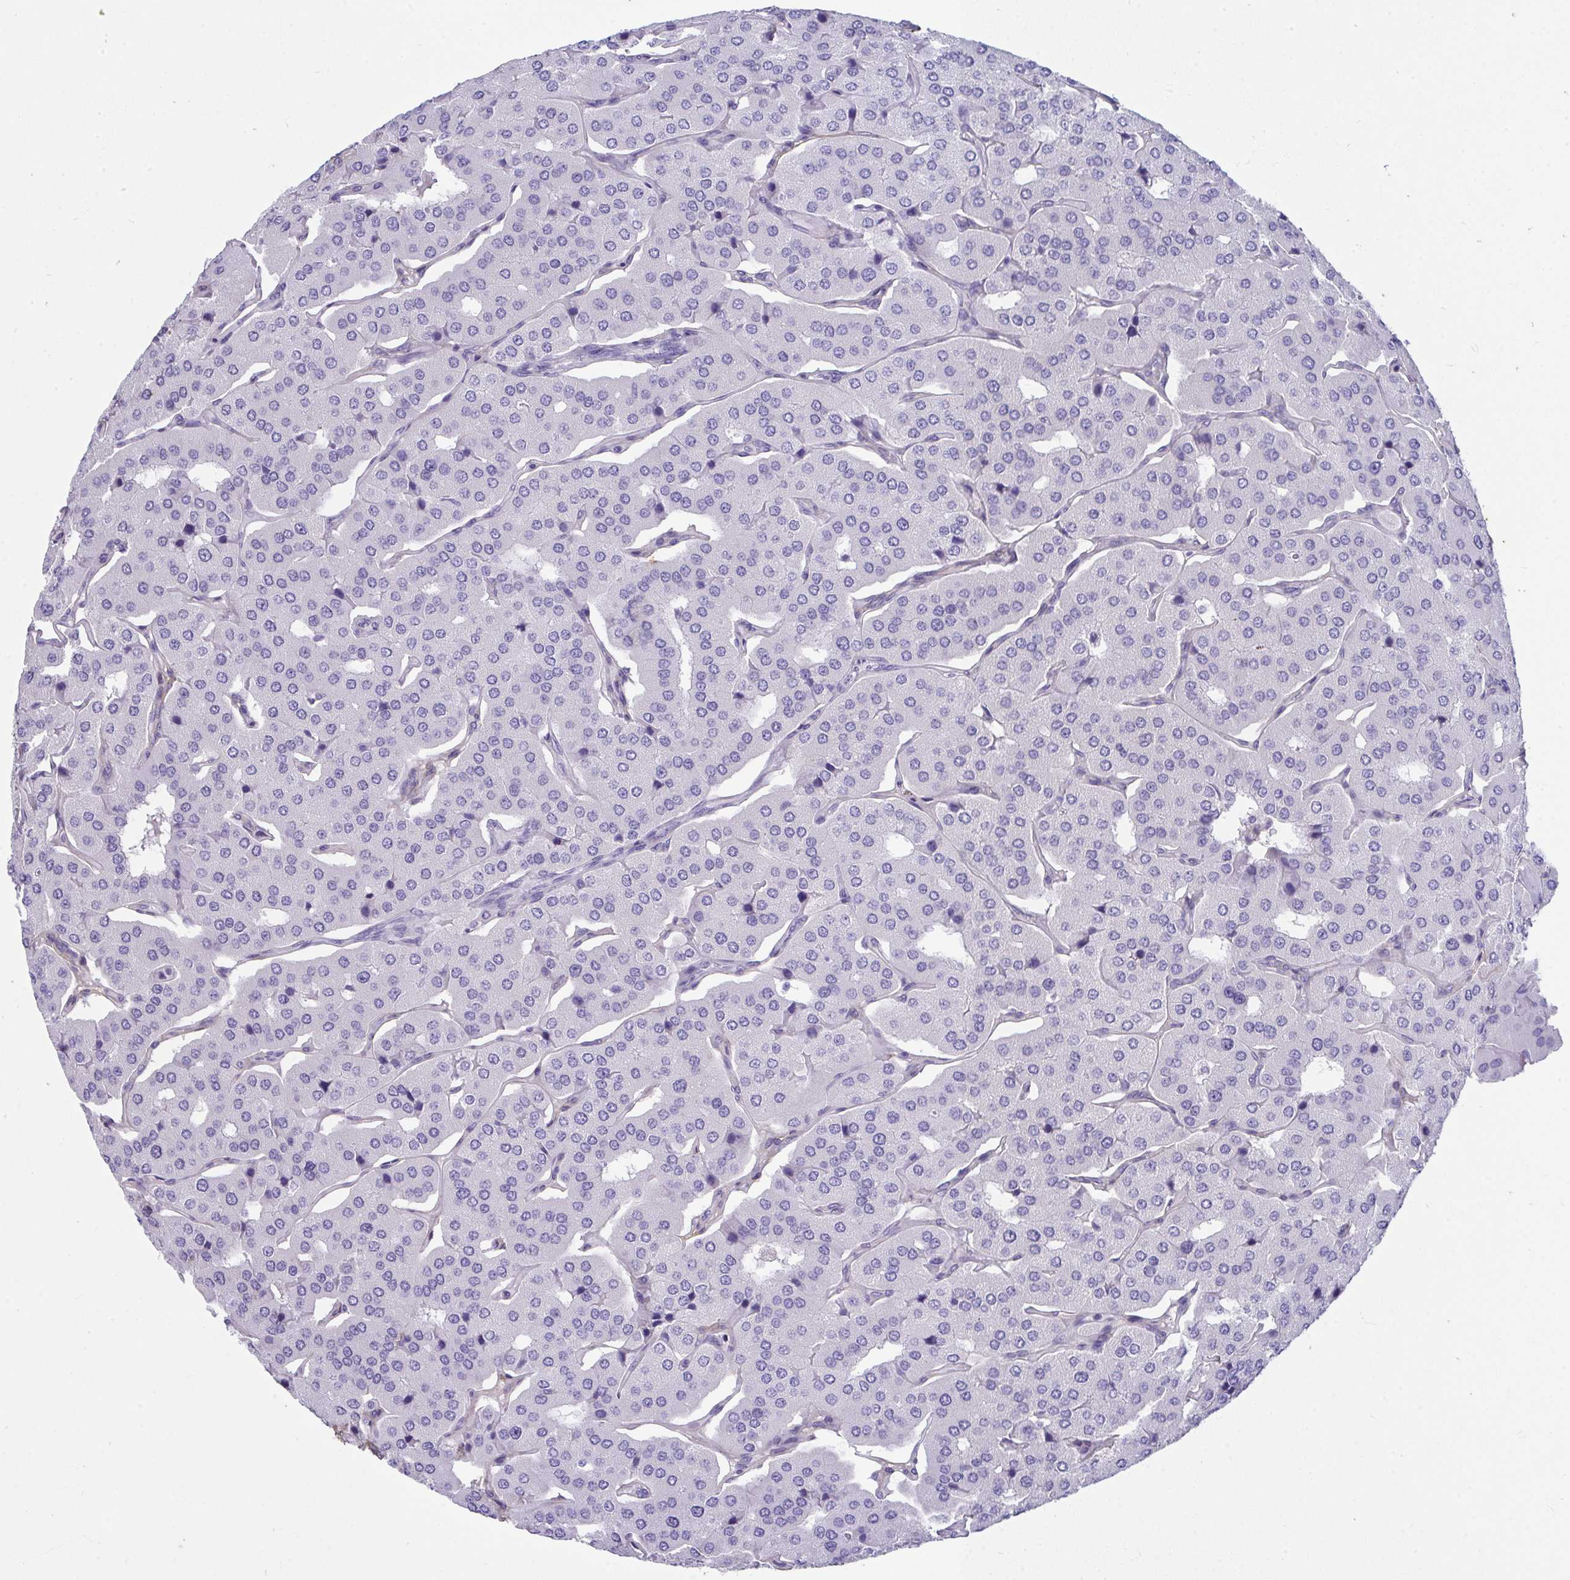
{"staining": {"intensity": "negative", "quantity": "none", "location": "none"}, "tissue": "parathyroid gland", "cell_type": "Glandular cells", "image_type": "normal", "snomed": [{"axis": "morphology", "description": "Normal tissue, NOS"}, {"axis": "morphology", "description": "Adenoma, NOS"}, {"axis": "topography", "description": "Parathyroid gland"}], "caption": "Benign parathyroid gland was stained to show a protein in brown. There is no significant expression in glandular cells.", "gene": "LHFPL6", "patient": {"sex": "female", "age": 86}}